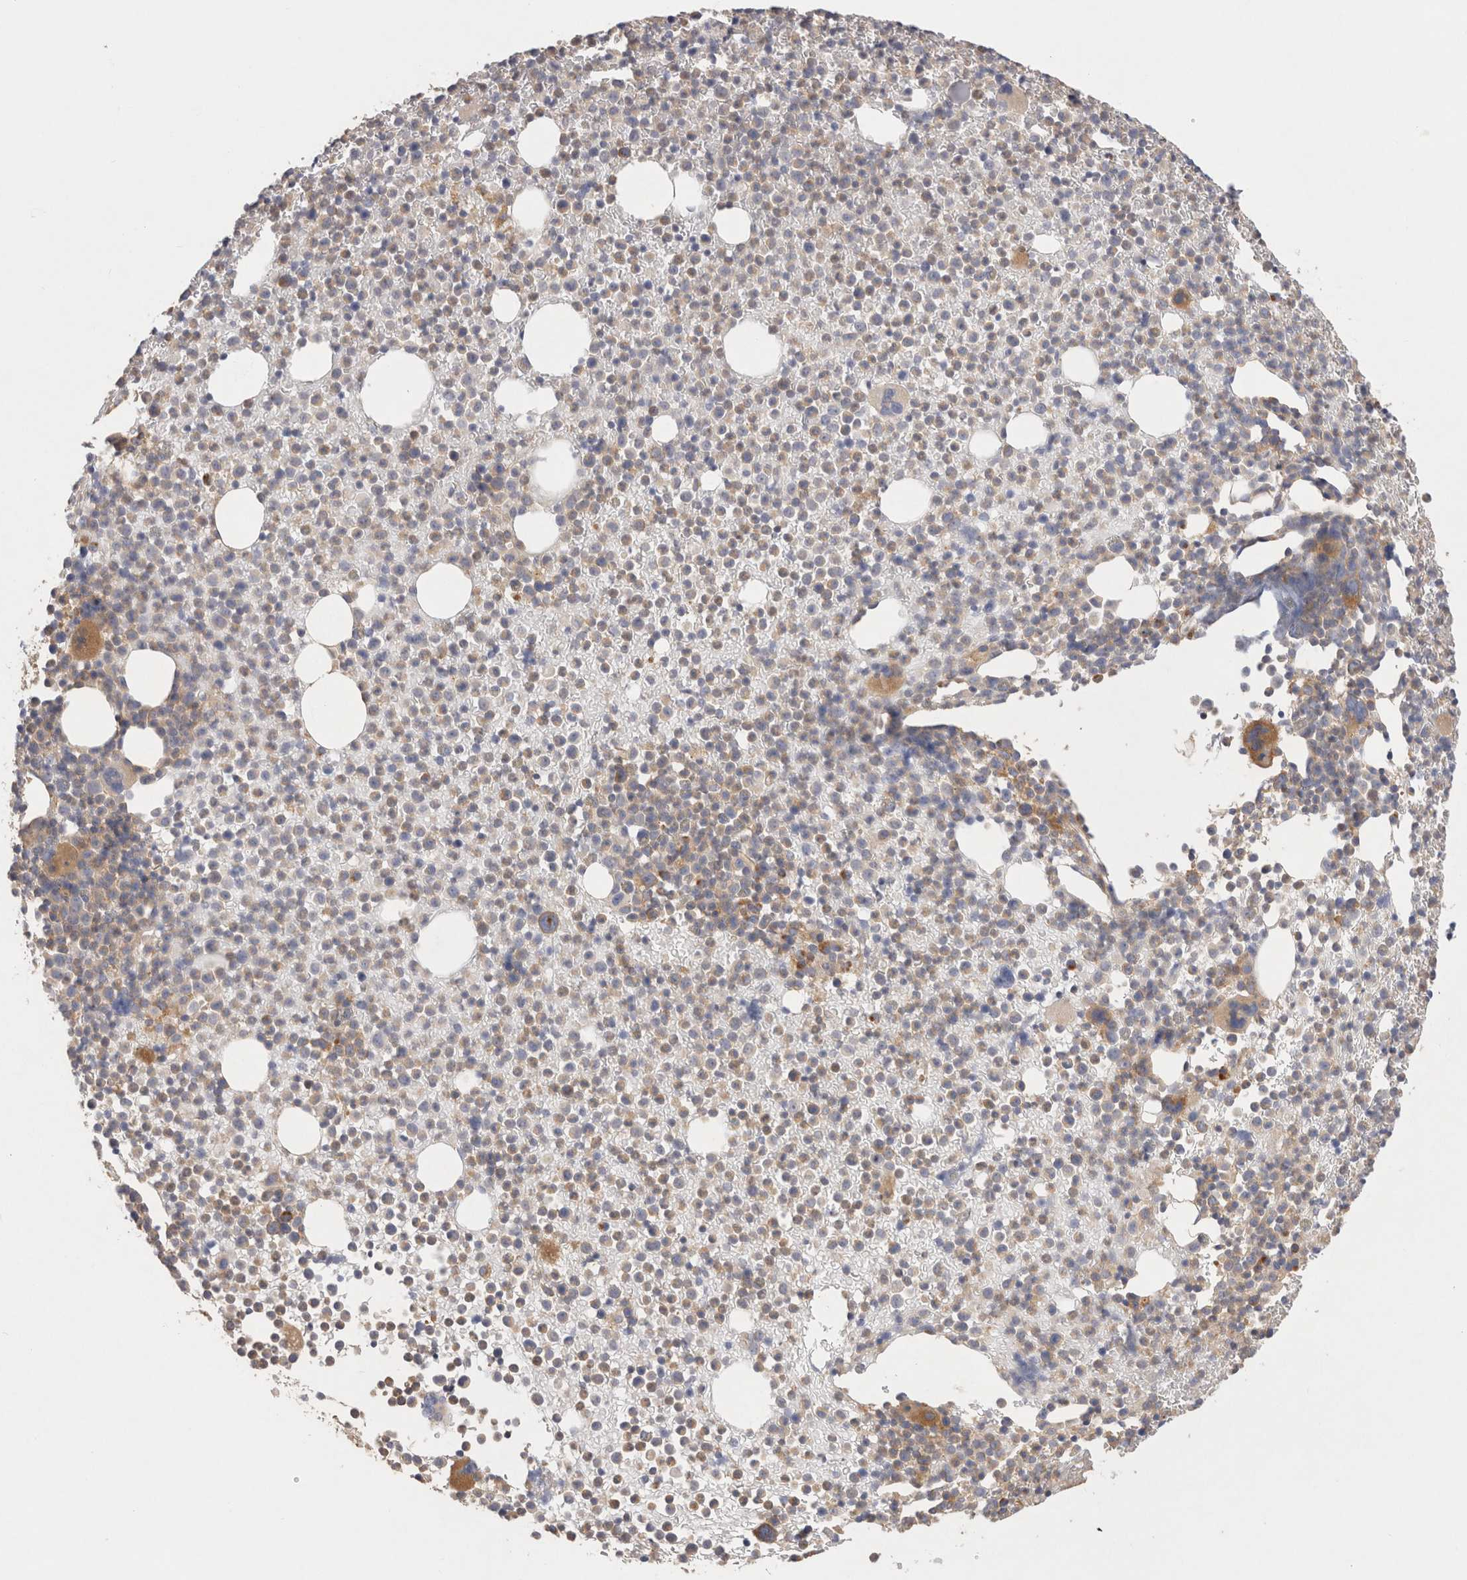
{"staining": {"intensity": "moderate", "quantity": "<25%", "location": "cytoplasmic/membranous"}, "tissue": "bone marrow", "cell_type": "Hematopoietic cells", "image_type": "normal", "snomed": [{"axis": "morphology", "description": "Normal tissue, NOS"}, {"axis": "morphology", "description": "Inflammation, NOS"}, {"axis": "topography", "description": "Bone marrow"}], "caption": "Bone marrow stained with IHC exhibits moderate cytoplasmic/membranous expression in about <25% of hematopoietic cells. (IHC, brightfield microscopy, high magnification).", "gene": "CHMP6", "patient": {"sex": "male", "age": 34}}